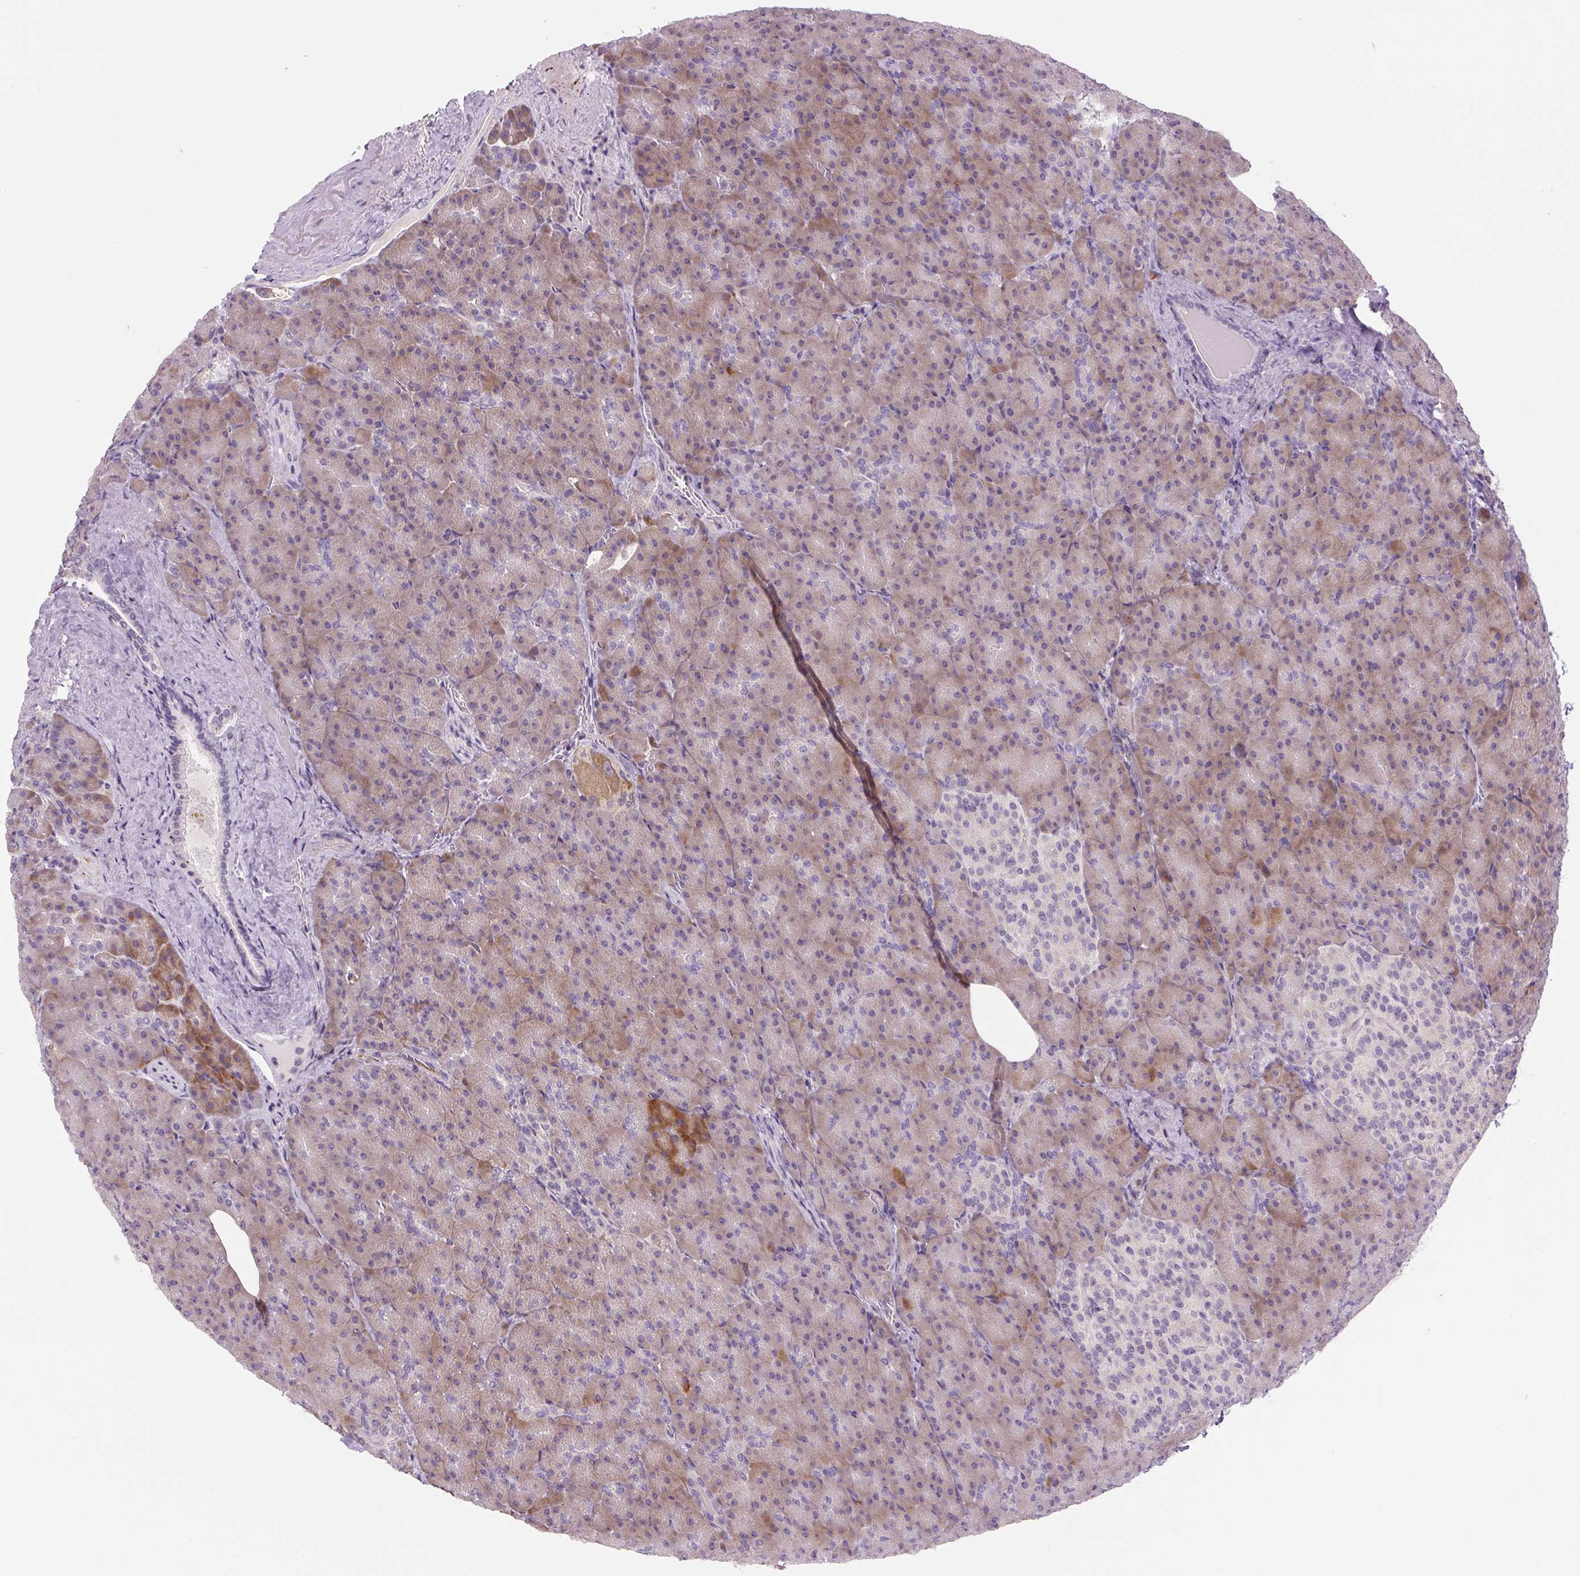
{"staining": {"intensity": "moderate", "quantity": "25%-75%", "location": "cytoplasmic/membranous"}, "tissue": "pancreas", "cell_type": "Exocrine glandular cells", "image_type": "normal", "snomed": [{"axis": "morphology", "description": "Normal tissue, NOS"}, {"axis": "topography", "description": "Pancreas"}], "caption": "This image demonstrates normal pancreas stained with immunohistochemistry (IHC) to label a protein in brown. The cytoplasmic/membranous of exocrine glandular cells show moderate positivity for the protein. Nuclei are counter-stained blue.", "gene": "TMEM100", "patient": {"sex": "female", "age": 74}}